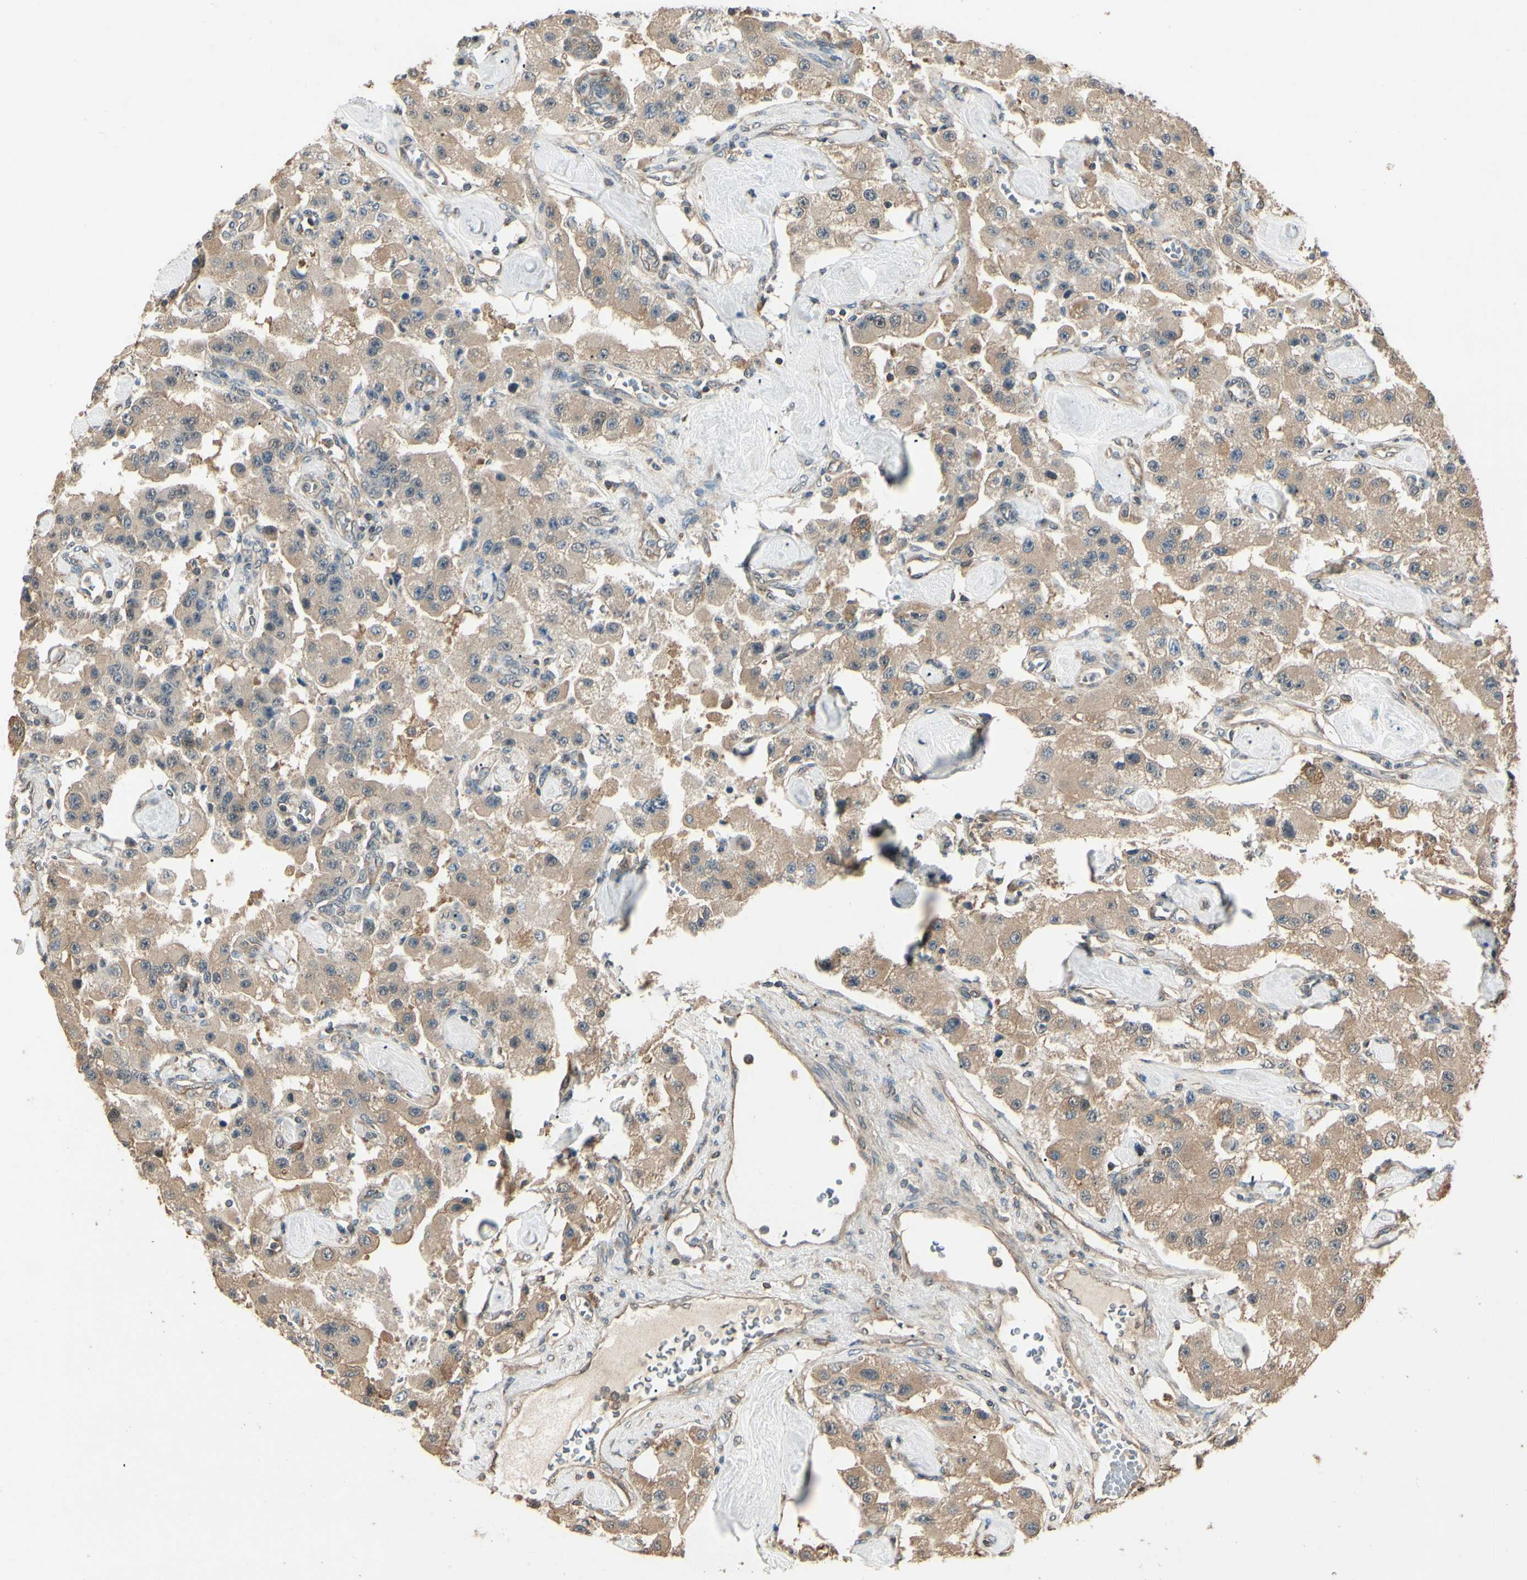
{"staining": {"intensity": "moderate", "quantity": ">75%", "location": "cytoplasmic/membranous"}, "tissue": "carcinoid", "cell_type": "Tumor cells", "image_type": "cancer", "snomed": [{"axis": "morphology", "description": "Carcinoid, malignant, NOS"}, {"axis": "topography", "description": "Pancreas"}], "caption": "Human malignant carcinoid stained with a protein marker shows moderate staining in tumor cells.", "gene": "CCT7", "patient": {"sex": "male", "age": 41}}